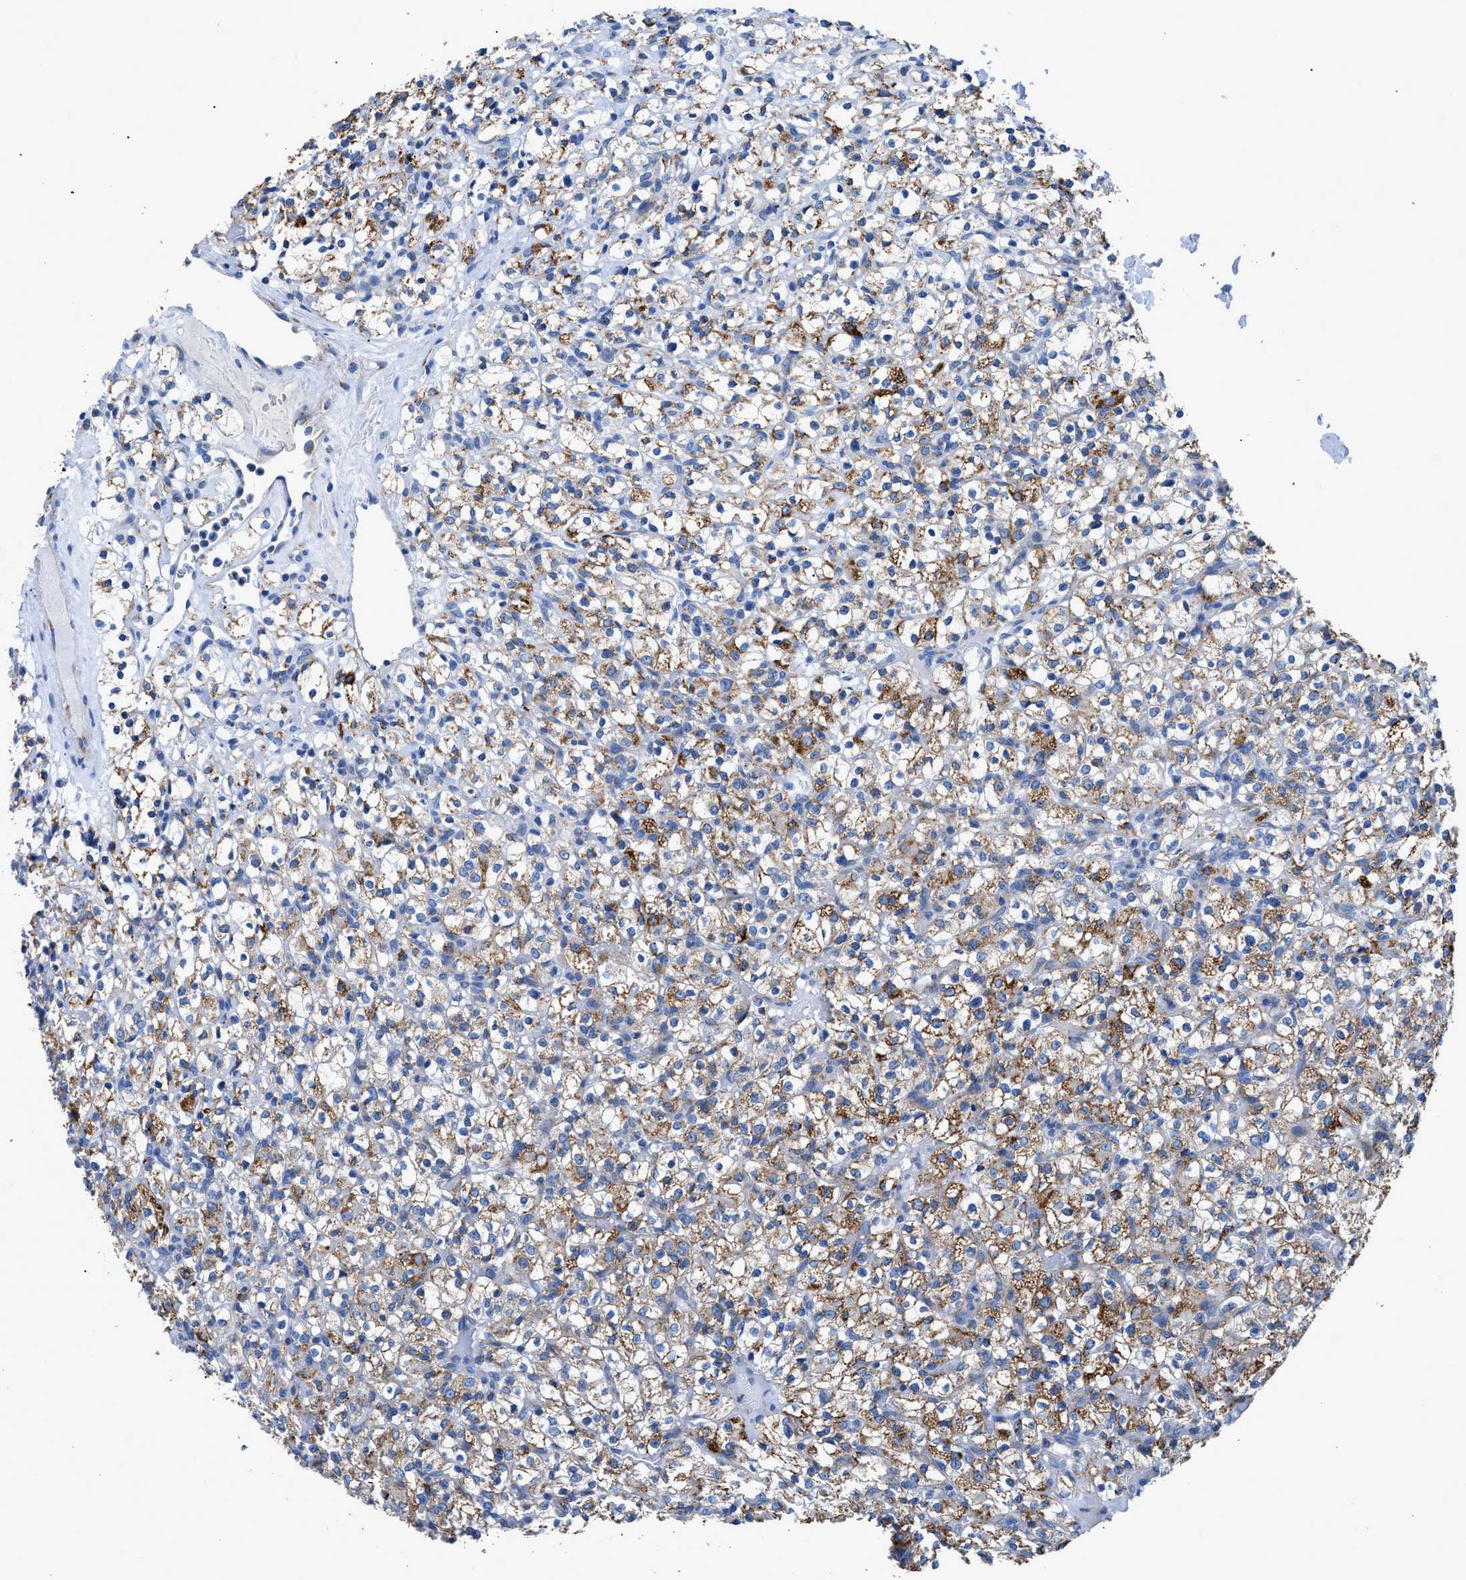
{"staining": {"intensity": "moderate", "quantity": ">75%", "location": "cytoplasmic/membranous"}, "tissue": "renal cancer", "cell_type": "Tumor cells", "image_type": "cancer", "snomed": [{"axis": "morphology", "description": "Normal tissue, NOS"}, {"axis": "morphology", "description": "Adenocarcinoma, NOS"}, {"axis": "topography", "description": "Kidney"}], "caption": "About >75% of tumor cells in human renal cancer exhibit moderate cytoplasmic/membranous protein expression as visualized by brown immunohistochemical staining.", "gene": "ZDHHC3", "patient": {"sex": "female", "age": 72}}